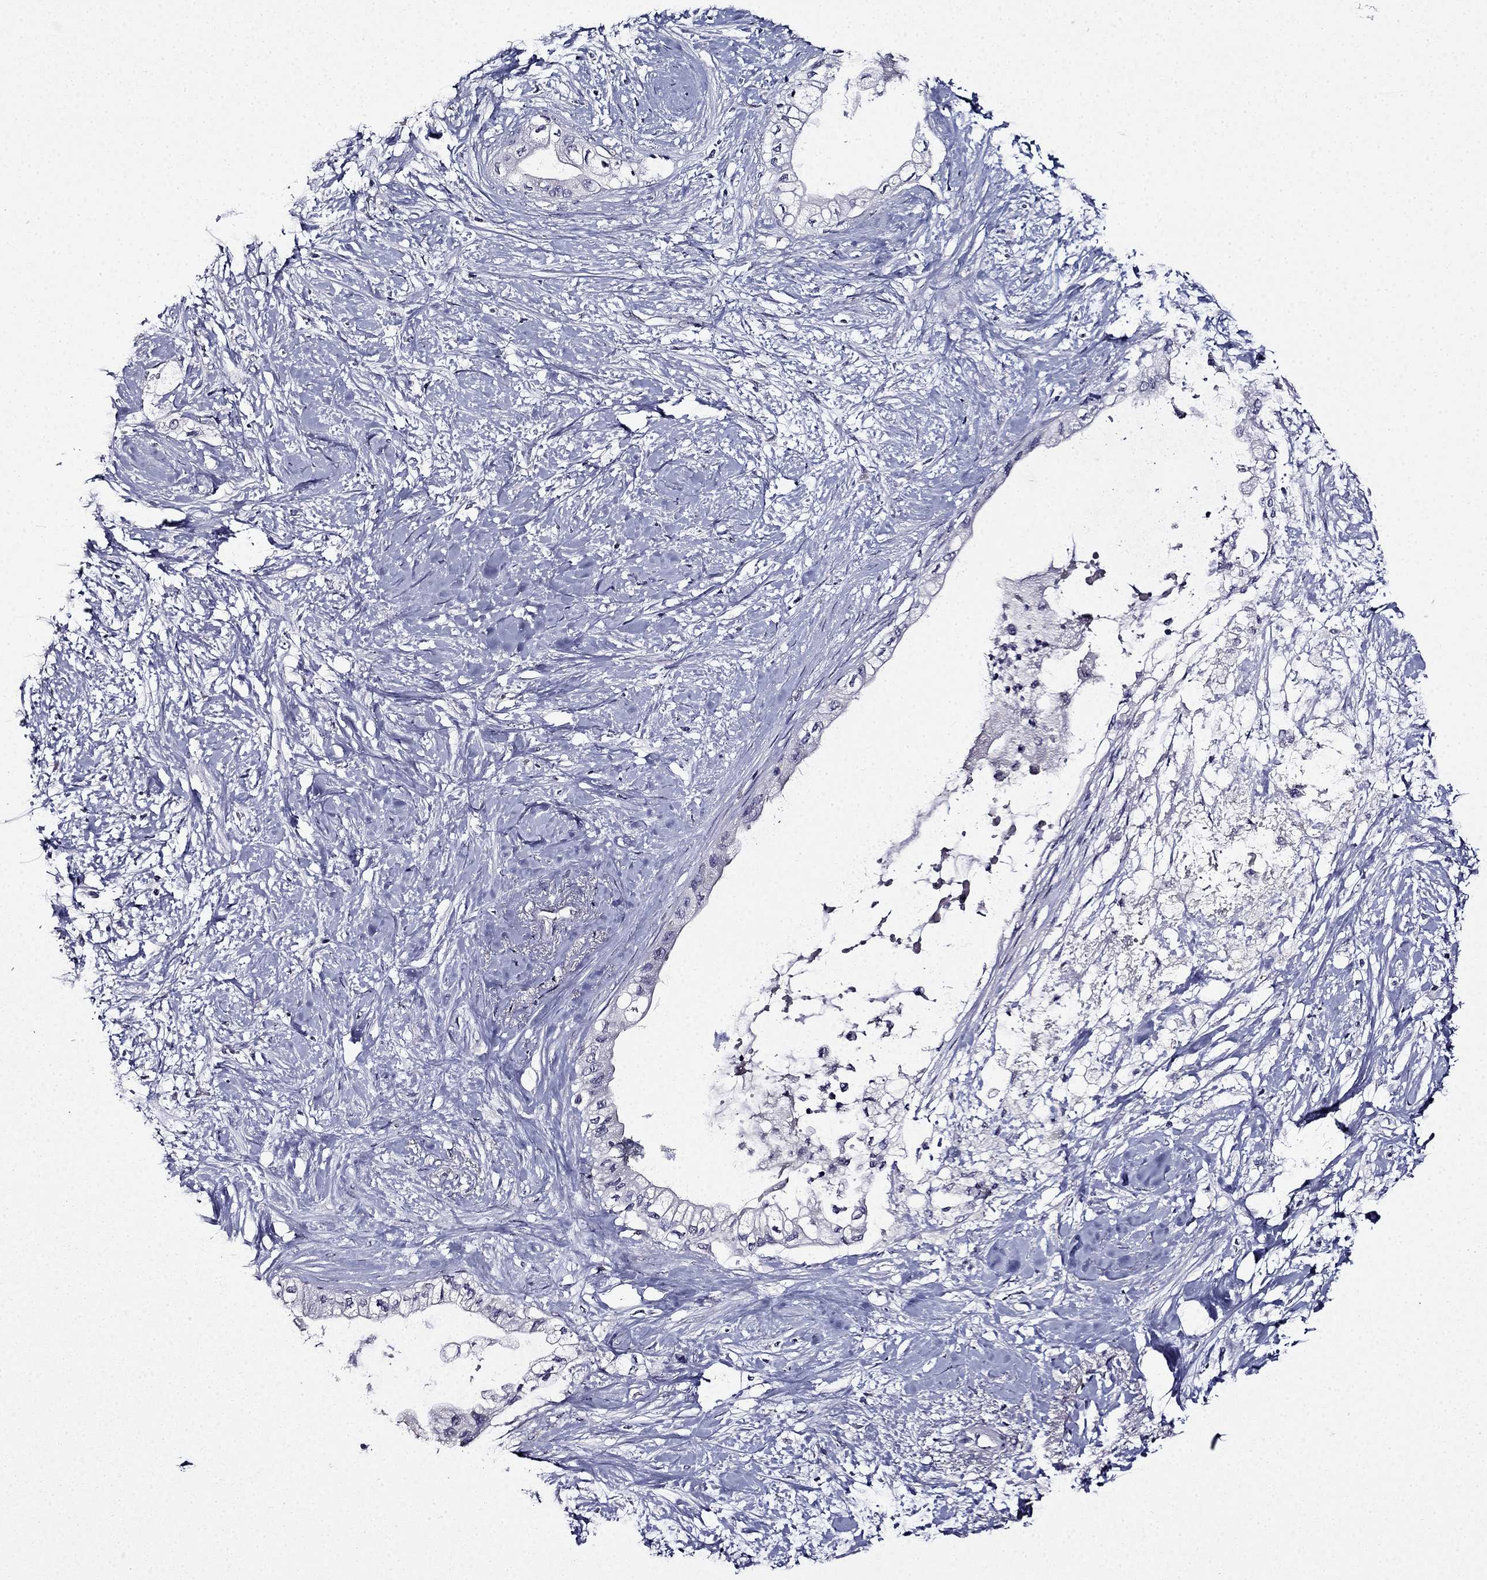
{"staining": {"intensity": "negative", "quantity": "none", "location": "none"}, "tissue": "pancreatic cancer", "cell_type": "Tumor cells", "image_type": "cancer", "snomed": [{"axis": "morphology", "description": "Normal tissue, NOS"}, {"axis": "morphology", "description": "Adenocarcinoma, NOS"}, {"axis": "topography", "description": "Pancreas"}, {"axis": "topography", "description": "Duodenum"}], "caption": "A histopathology image of pancreatic cancer stained for a protein demonstrates no brown staining in tumor cells. (DAB (3,3'-diaminobenzidine) IHC with hematoxylin counter stain).", "gene": "TMEM266", "patient": {"sex": "female", "age": 60}}